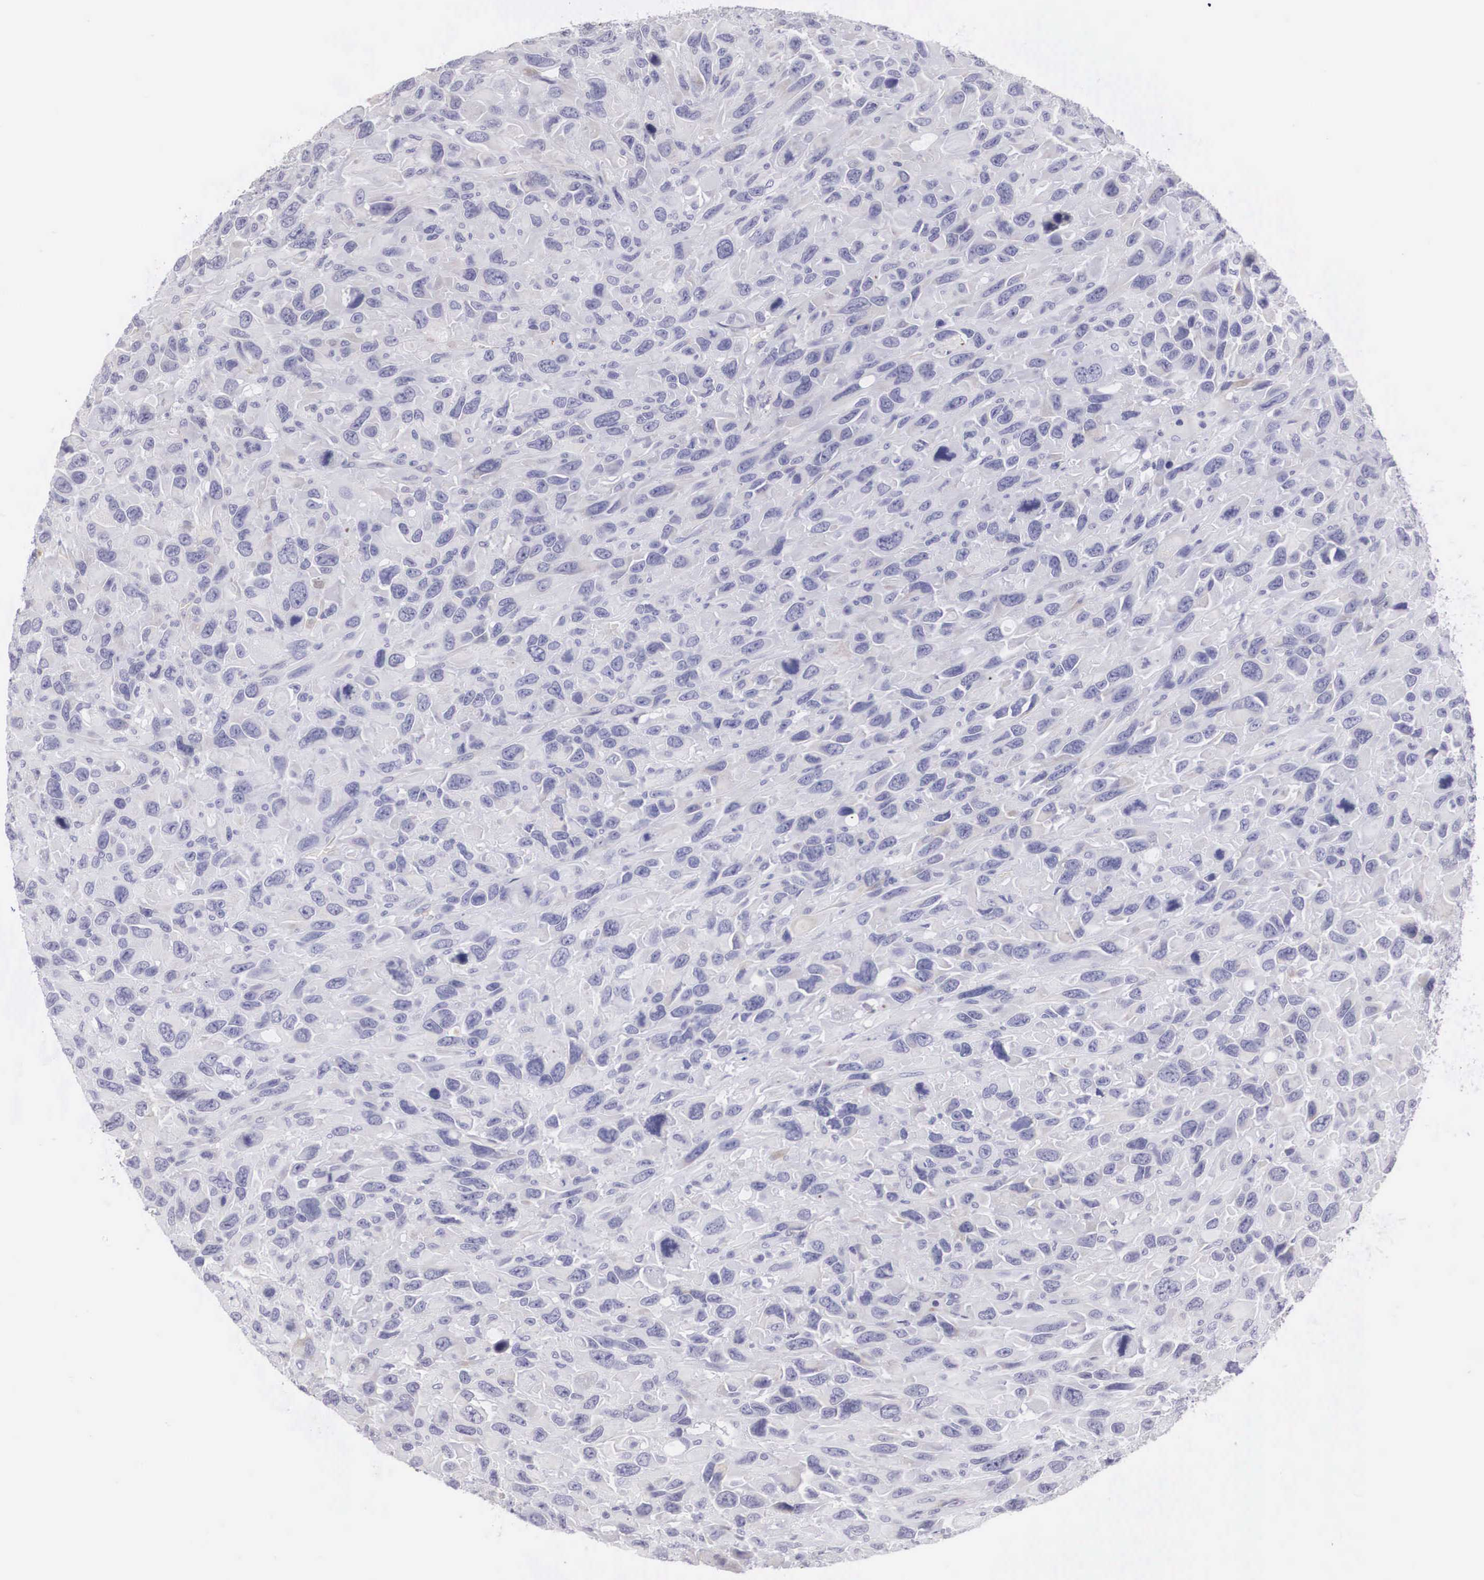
{"staining": {"intensity": "negative", "quantity": "none", "location": "none"}, "tissue": "renal cancer", "cell_type": "Tumor cells", "image_type": "cancer", "snomed": [{"axis": "morphology", "description": "Adenocarcinoma, NOS"}, {"axis": "topography", "description": "Kidney"}], "caption": "Immunohistochemistry (IHC) of renal adenocarcinoma reveals no staining in tumor cells. (IHC, brightfield microscopy, high magnification).", "gene": "ARMCX3", "patient": {"sex": "male", "age": 79}}